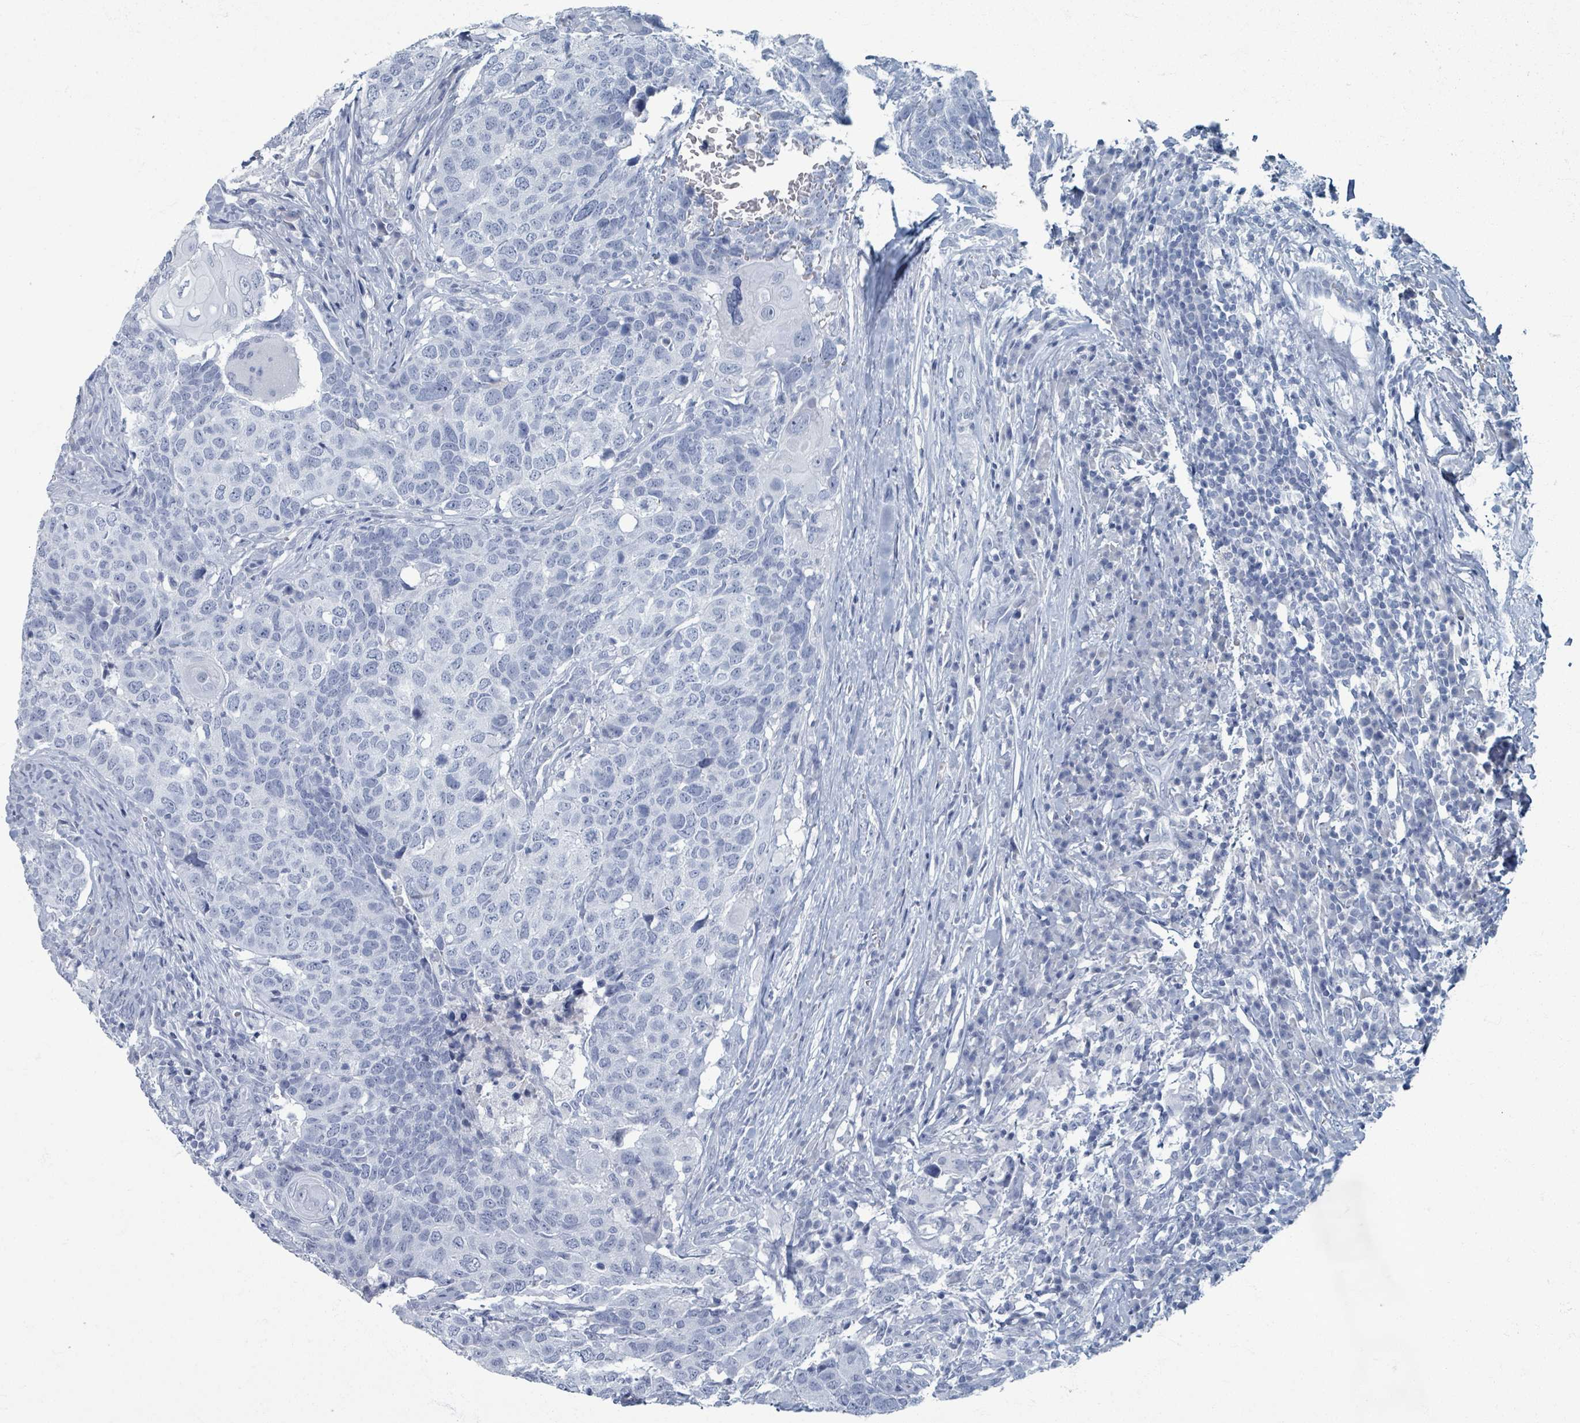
{"staining": {"intensity": "negative", "quantity": "none", "location": "none"}, "tissue": "head and neck cancer", "cell_type": "Tumor cells", "image_type": "cancer", "snomed": [{"axis": "morphology", "description": "Normal tissue, NOS"}, {"axis": "morphology", "description": "Squamous cell carcinoma, NOS"}, {"axis": "topography", "description": "Skeletal muscle"}, {"axis": "topography", "description": "Vascular tissue"}, {"axis": "topography", "description": "Peripheral nerve tissue"}, {"axis": "topography", "description": "Head-Neck"}], "caption": "Immunohistochemistry micrograph of squamous cell carcinoma (head and neck) stained for a protein (brown), which reveals no staining in tumor cells. Nuclei are stained in blue.", "gene": "TAS2R1", "patient": {"sex": "male", "age": 66}}